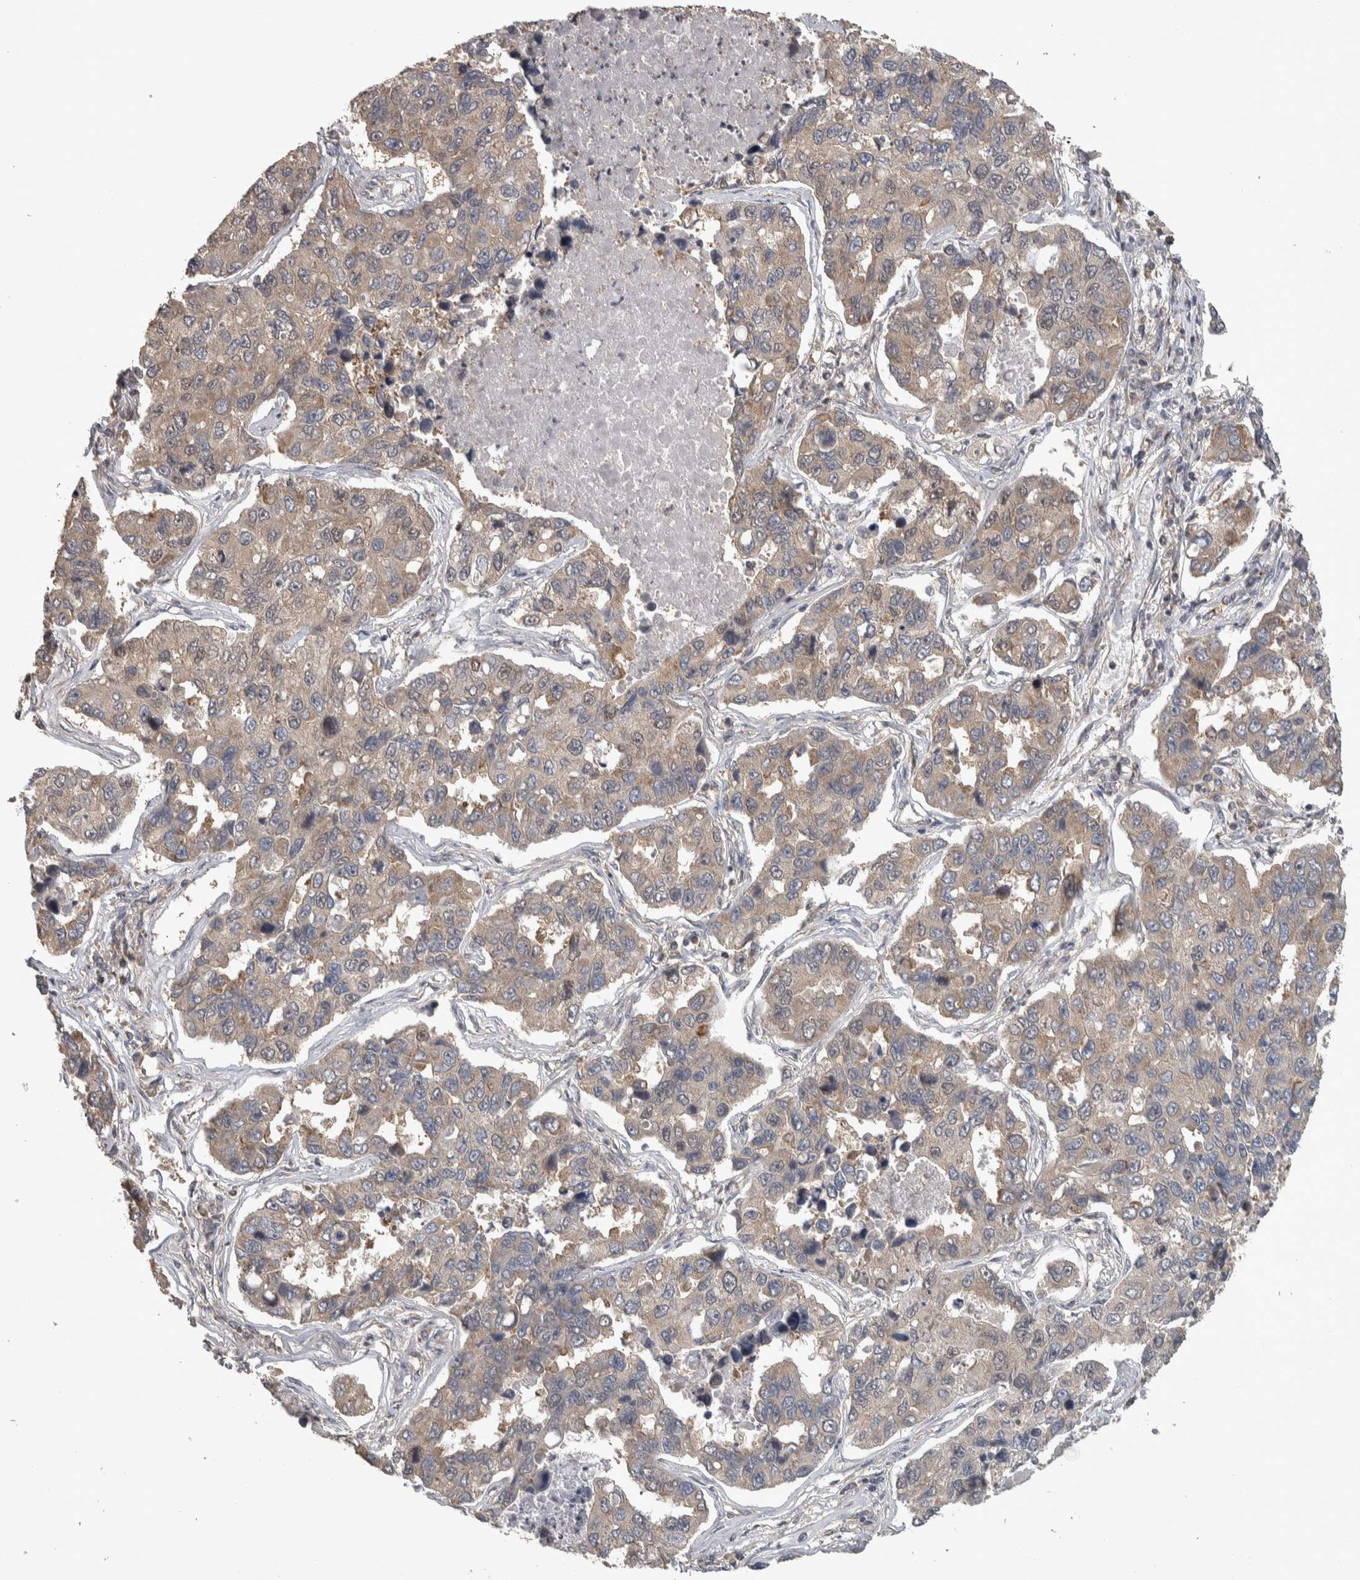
{"staining": {"intensity": "weak", "quantity": ">75%", "location": "cytoplasmic/membranous"}, "tissue": "lung cancer", "cell_type": "Tumor cells", "image_type": "cancer", "snomed": [{"axis": "morphology", "description": "Adenocarcinoma, NOS"}, {"axis": "topography", "description": "Lung"}], "caption": "The image shows a brown stain indicating the presence of a protein in the cytoplasmic/membranous of tumor cells in lung adenocarcinoma.", "gene": "IFRD1", "patient": {"sex": "male", "age": 64}}